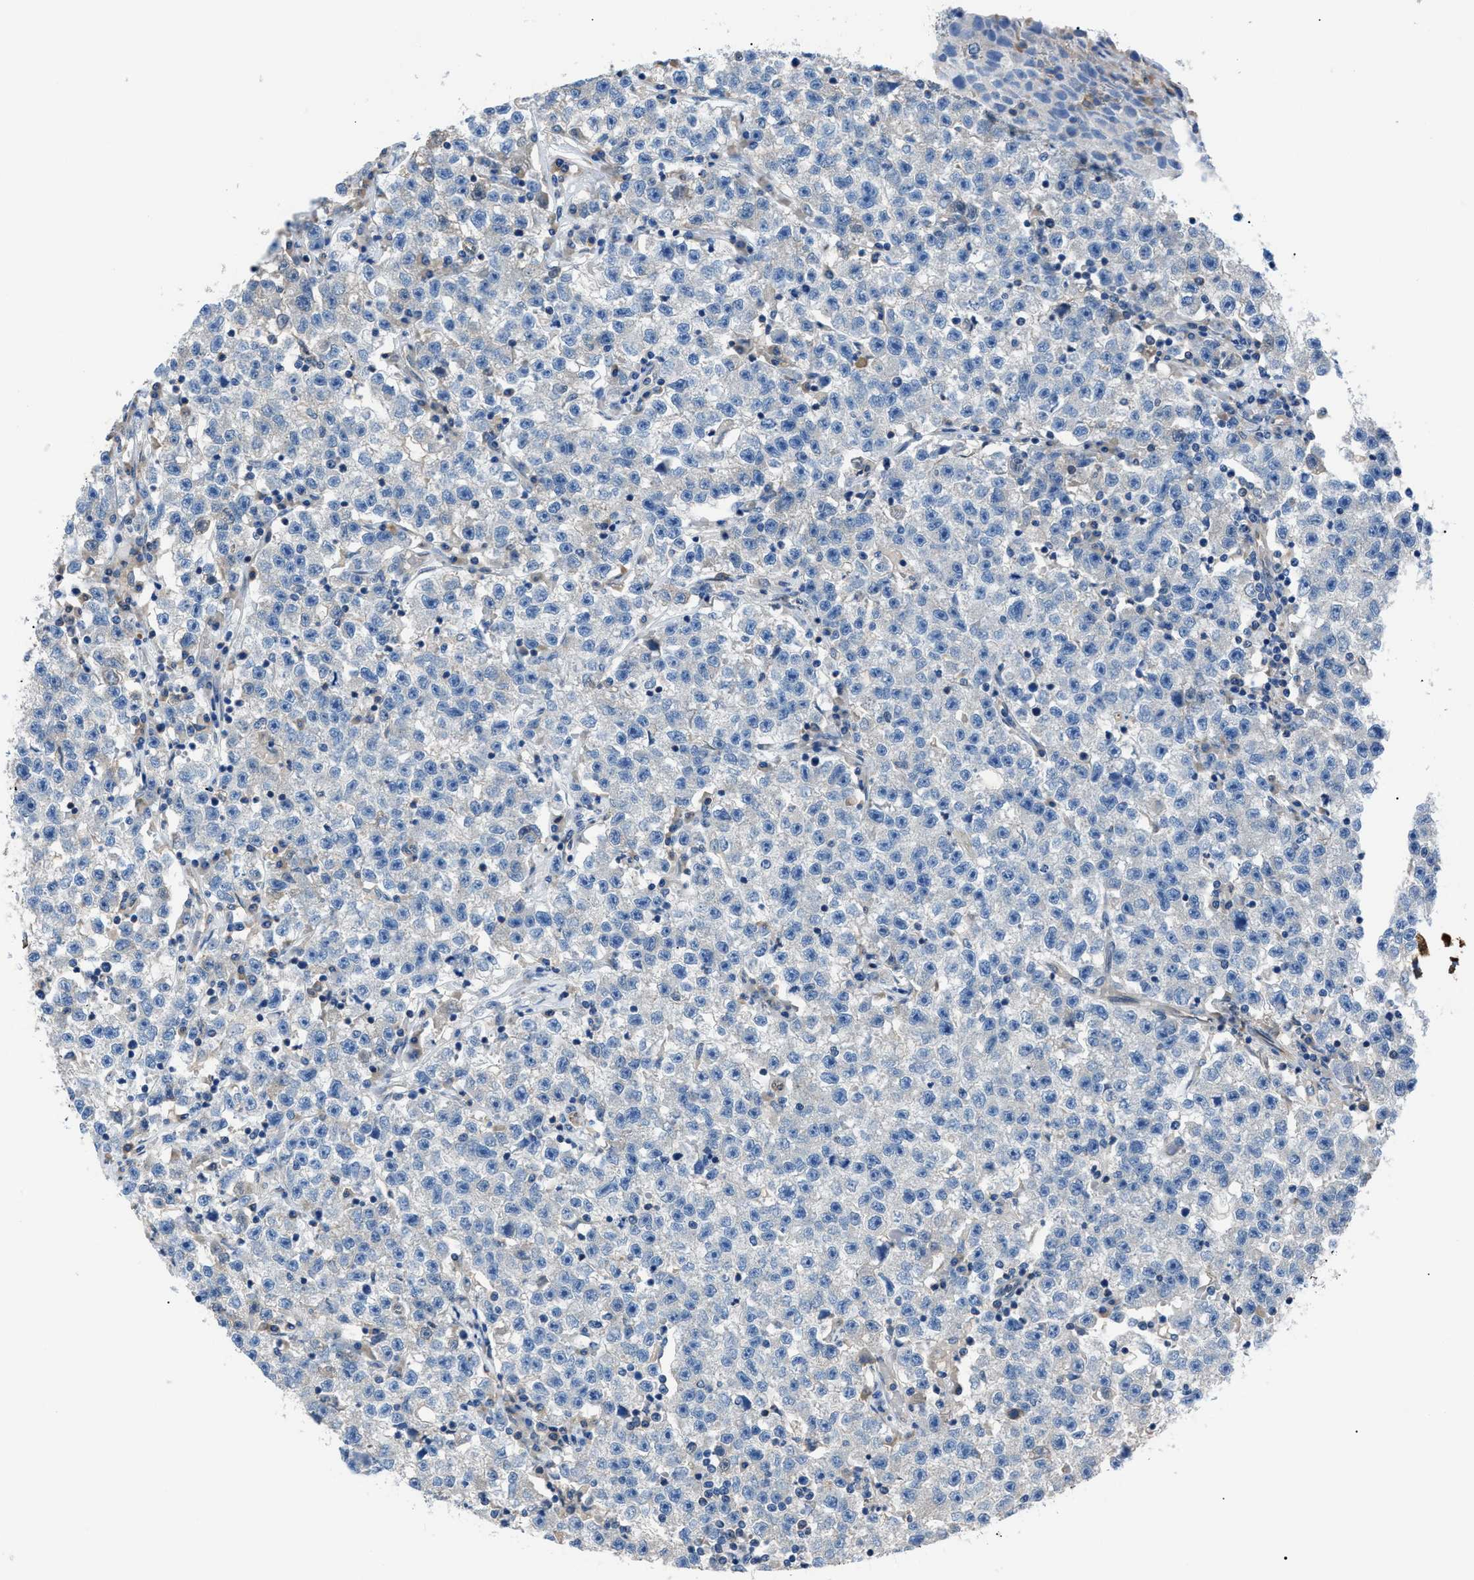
{"staining": {"intensity": "negative", "quantity": "none", "location": "none"}, "tissue": "testis cancer", "cell_type": "Tumor cells", "image_type": "cancer", "snomed": [{"axis": "morphology", "description": "Seminoma, NOS"}, {"axis": "topography", "description": "Testis"}], "caption": "DAB (3,3'-diaminobenzidine) immunohistochemical staining of human testis cancer (seminoma) demonstrates no significant expression in tumor cells.", "gene": "ZDHHC24", "patient": {"sex": "male", "age": 22}}